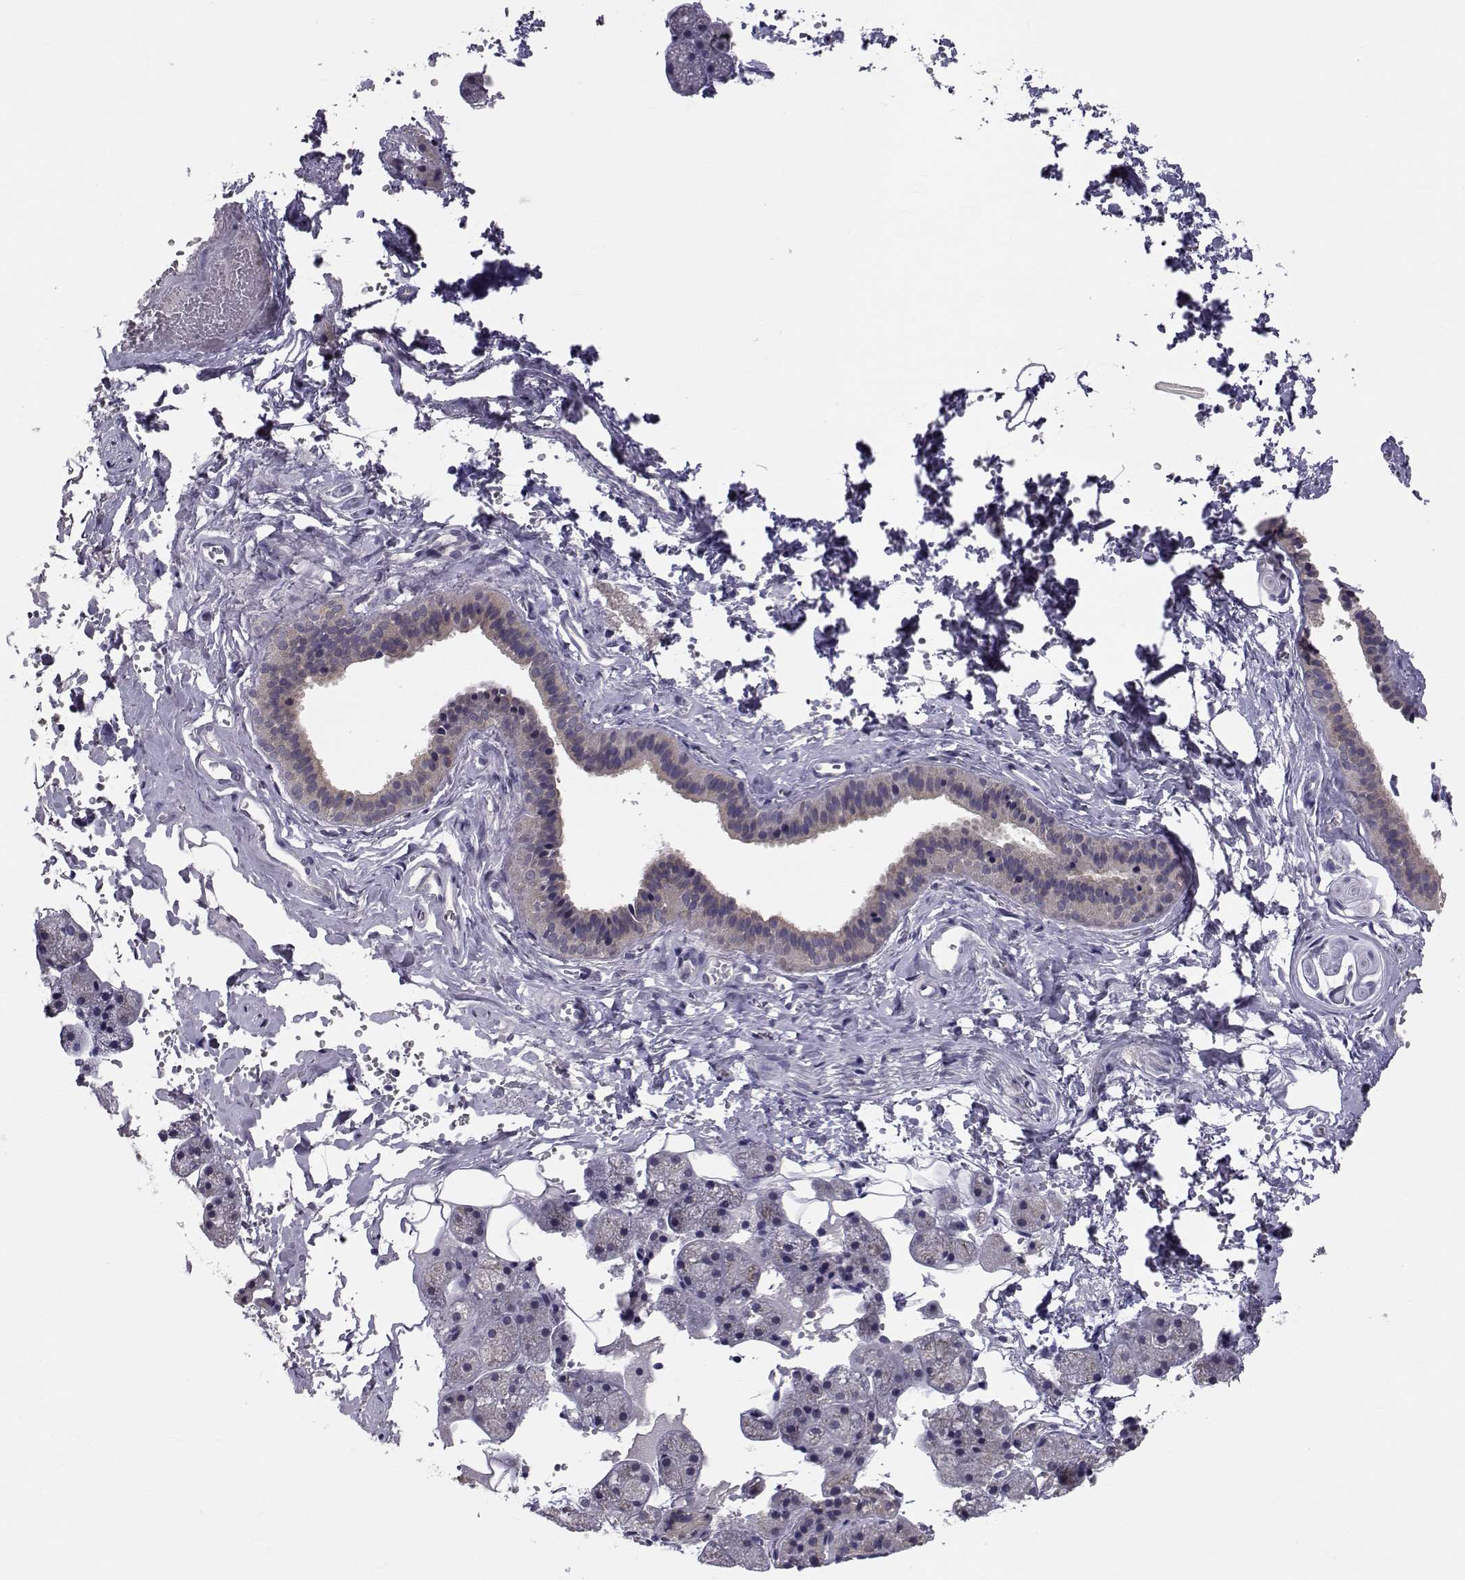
{"staining": {"intensity": "negative", "quantity": "none", "location": "none"}, "tissue": "salivary gland", "cell_type": "Glandular cells", "image_type": "normal", "snomed": [{"axis": "morphology", "description": "Normal tissue, NOS"}, {"axis": "topography", "description": "Salivary gland"}], "caption": "Immunohistochemistry (IHC) histopathology image of unremarkable salivary gland: human salivary gland stained with DAB (3,3'-diaminobenzidine) exhibits no significant protein staining in glandular cells. Nuclei are stained in blue.", "gene": "ANGPT1", "patient": {"sex": "male", "age": 38}}